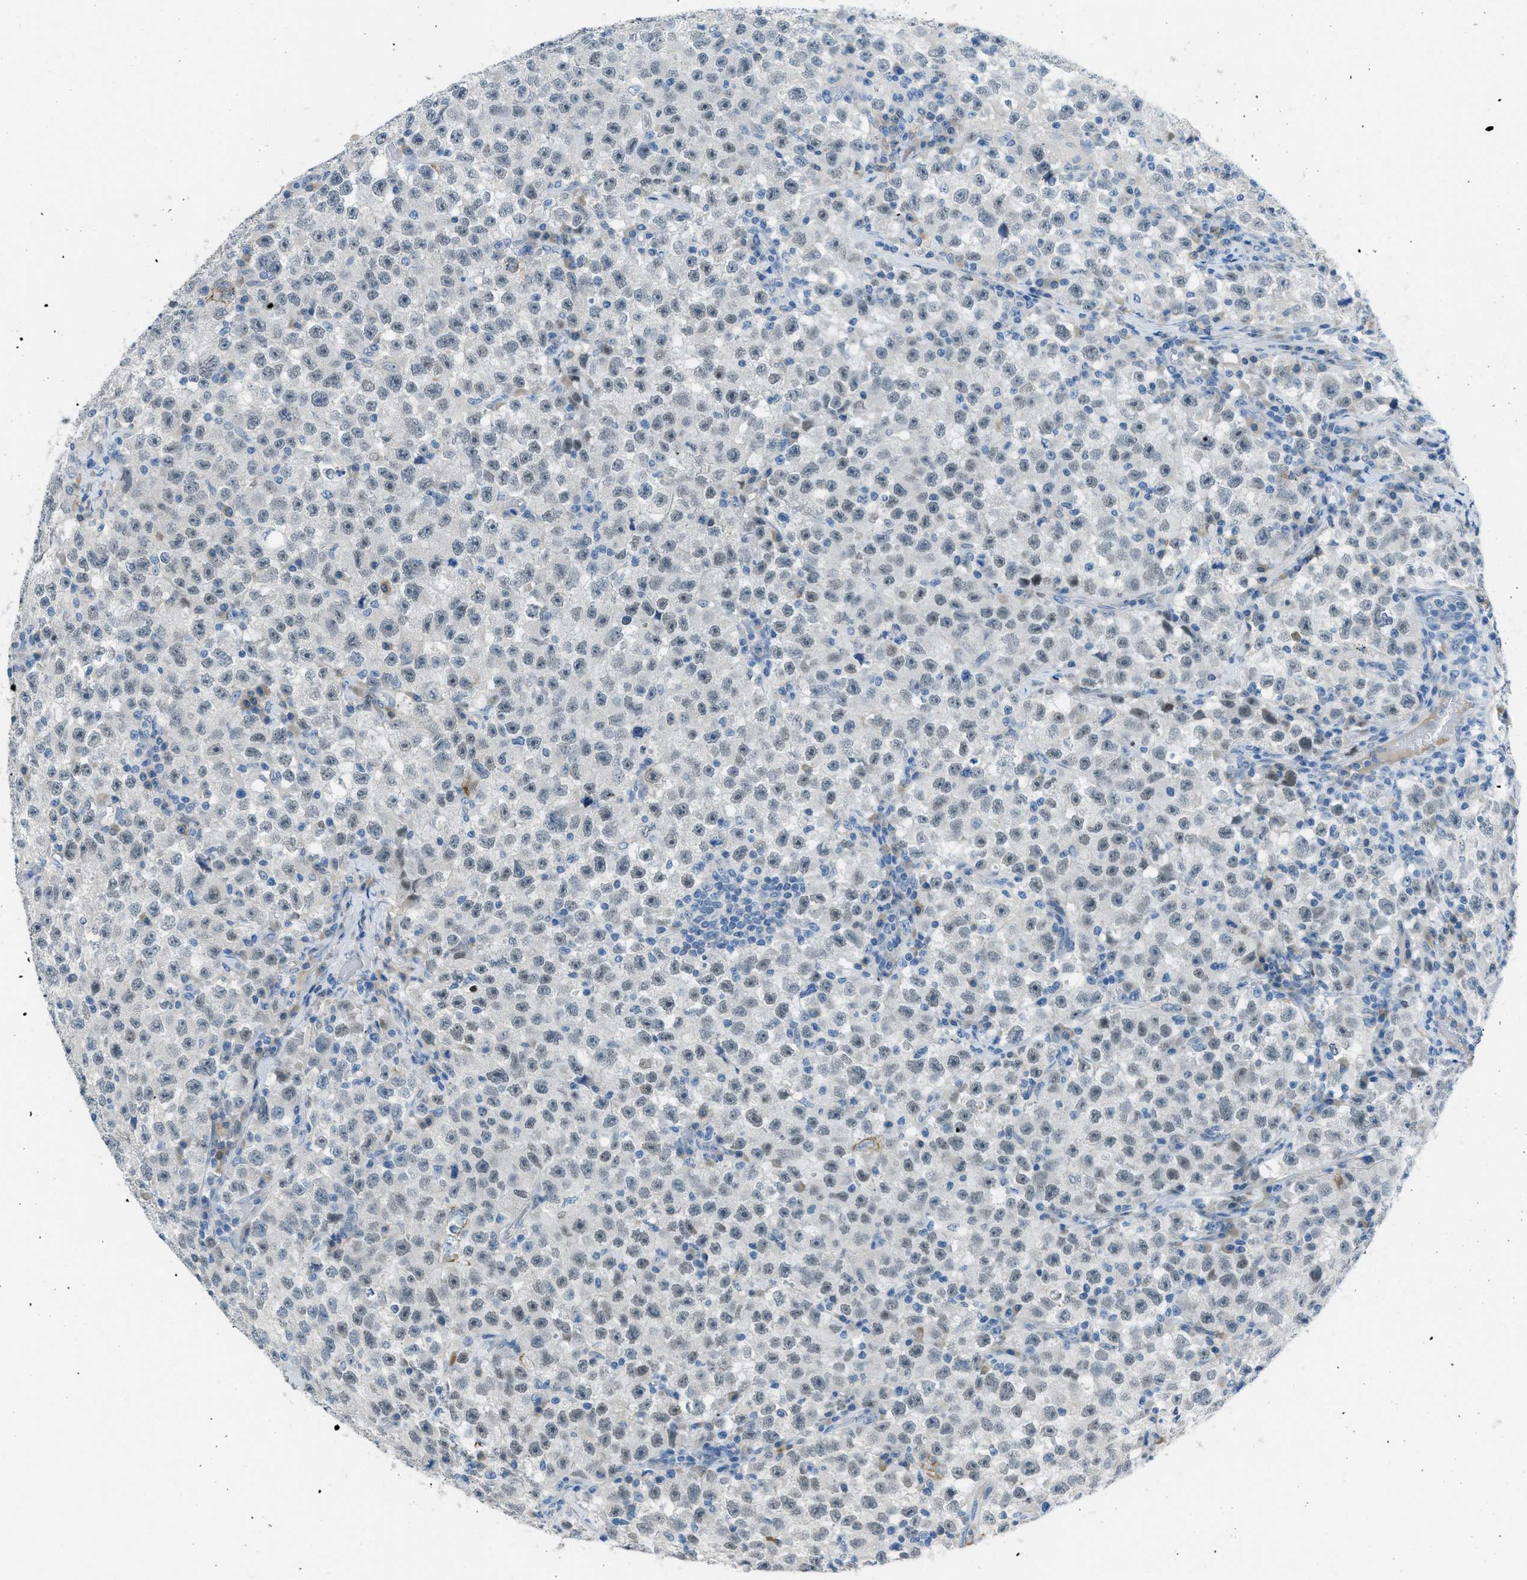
{"staining": {"intensity": "weak", "quantity": "25%-75%", "location": "nuclear"}, "tissue": "testis cancer", "cell_type": "Tumor cells", "image_type": "cancer", "snomed": [{"axis": "morphology", "description": "Seminoma, NOS"}, {"axis": "topography", "description": "Testis"}], "caption": "A brown stain shows weak nuclear positivity of a protein in testis cancer (seminoma) tumor cells. The protein is shown in brown color, while the nuclei are stained blue.", "gene": "KLHL8", "patient": {"sex": "male", "age": 22}}